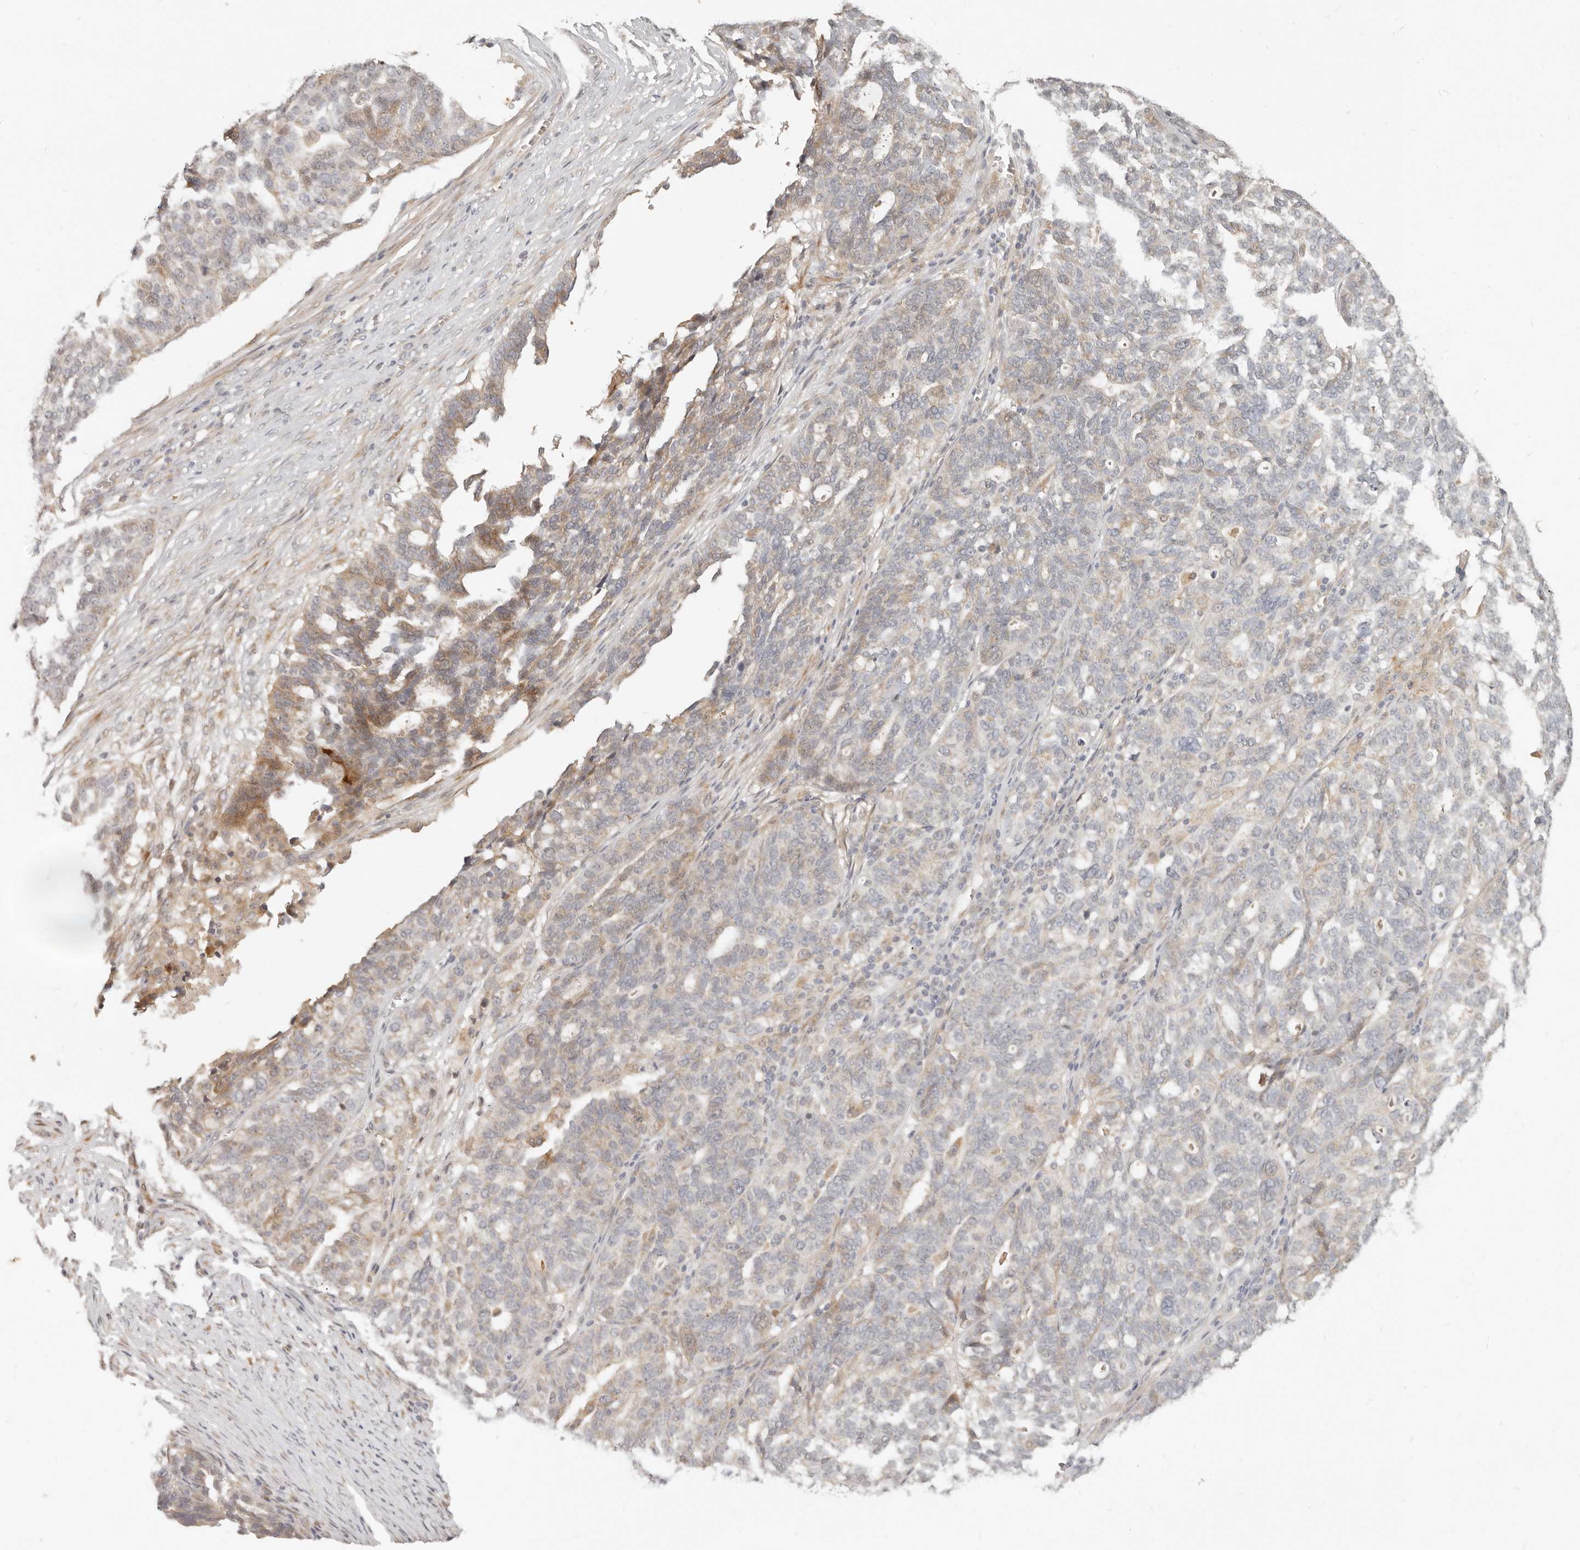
{"staining": {"intensity": "weak", "quantity": "<25%", "location": "cytoplasmic/membranous"}, "tissue": "ovarian cancer", "cell_type": "Tumor cells", "image_type": "cancer", "snomed": [{"axis": "morphology", "description": "Cystadenocarcinoma, serous, NOS"}, {"axis": "topography", "description": "Ovary"}], "caption": "Tumor cells are negative for protein expression in human ovarian cancer.", "gene": "UBXN11", "patient": {"sex": "female", "age": 59}}